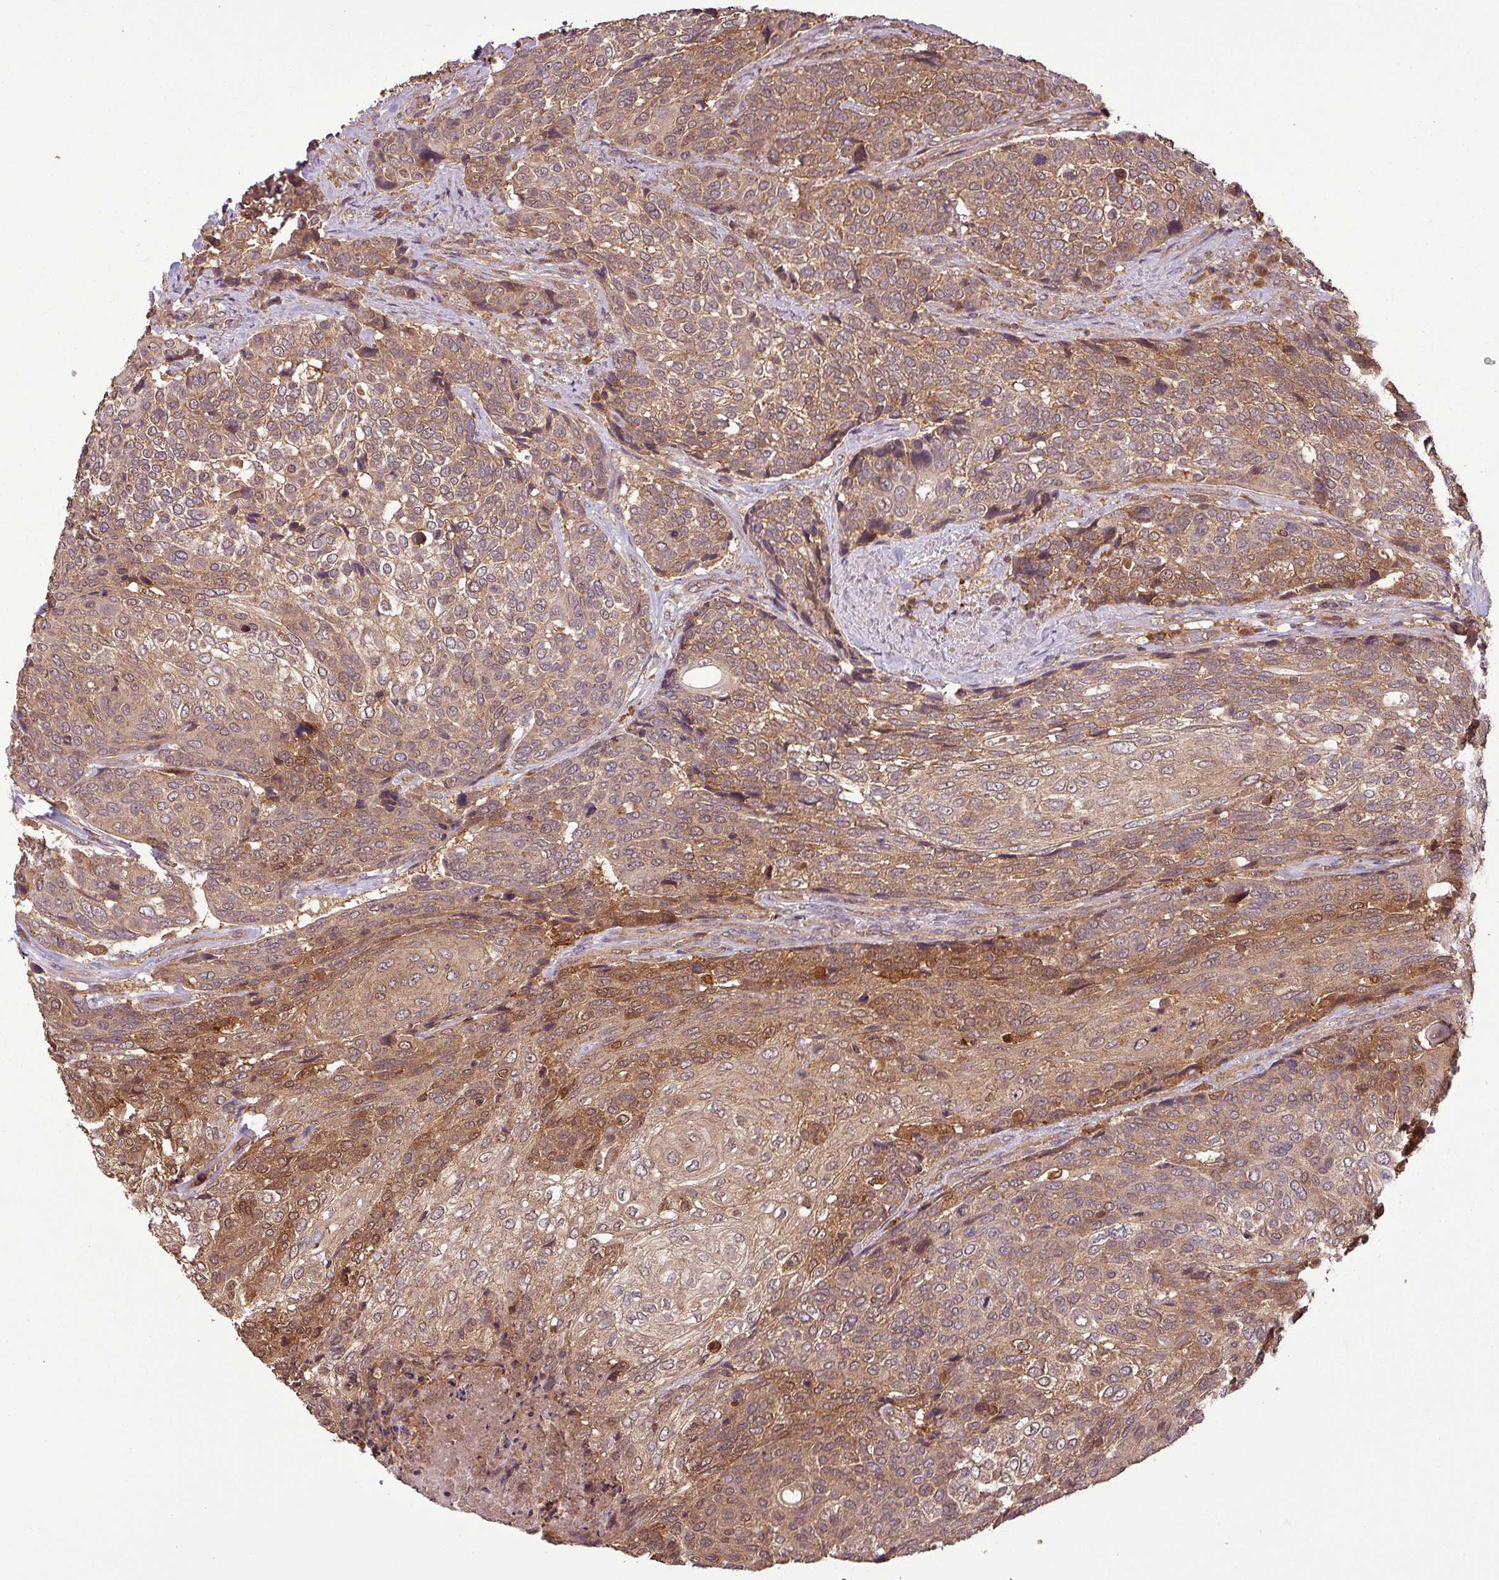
{"staining": {"intensity": "moderate", "quantity": ">75%", "location": "cytoplasmic/membranous"}, "tissue": "urothelial cancer", "cell_type": "Tumor cells", "image_type": "cancer", "snomed": [{"axis": "morphology", "description": "Urothelial carcinoma, High grade"}, {"axis": "topography", "description": "Urinary bladder"}], "caption": "Immunohistochemistry of high-grade urothelial carcinoma demonstrates medium levels of moderate cytoplasmic/membranous expression in about >75% of tumor cells. The staining was performed using DAB (3,3'-diaminobenzidine), with brown indicating positive protein expression. Nuclei are stained blue with hematoxylin.", "gene": "NT5C3A", "patient": {"sex": "female", "age": 70}}